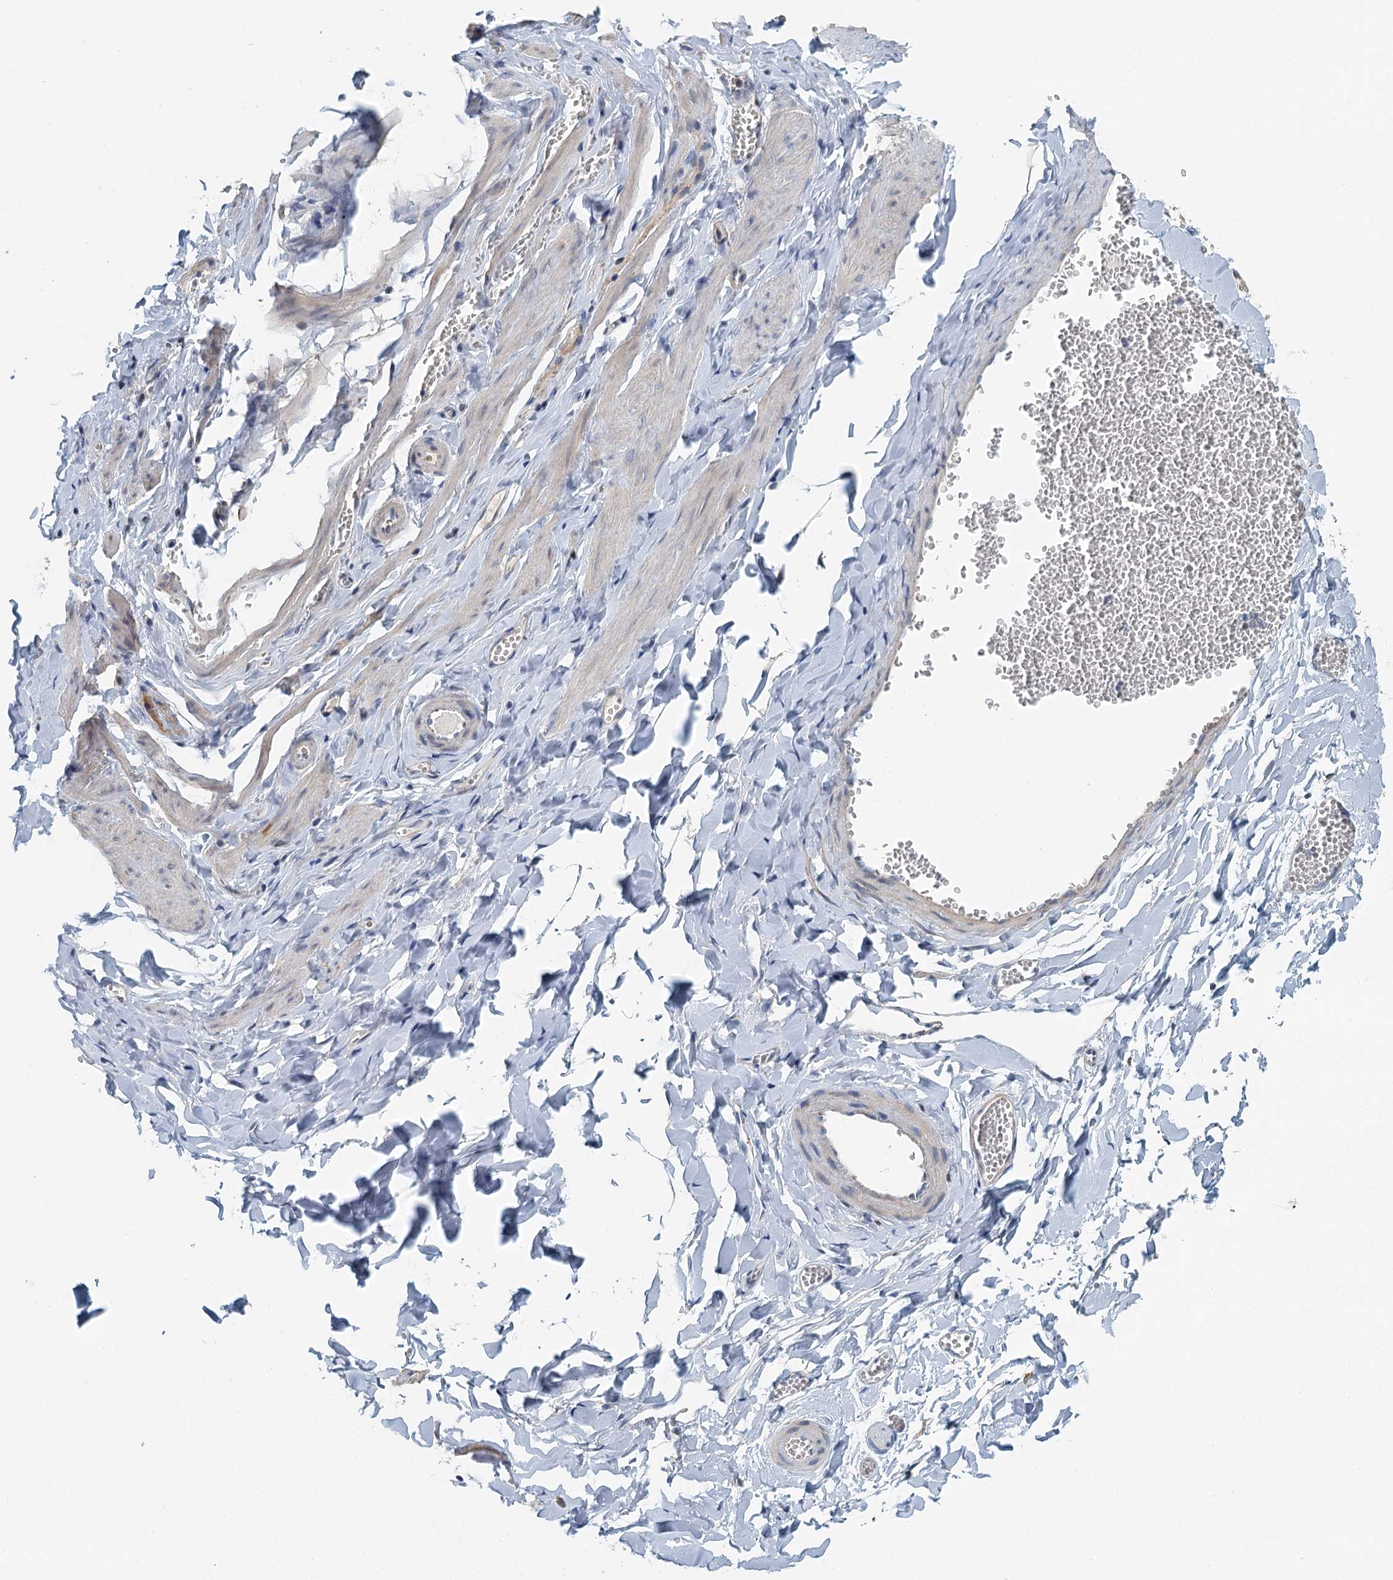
{"staining": {"intensity": "negative", "quantity": "none", "location": "none"}, "tissue": "adipose tissue", "cell_type": "Adipocytes", "image_type": "normal", "snomed": [{"axis": "morphology", "description": "Normal tissue, NOS"}, {"axis": "topography", "description": "Gallbladder"}, {"axis": "topography", "description": "Peripheral nerve tissue"}], "caption": "The image shows no staining of adipocytes in benign adipose tissue.", "gene": "ZNF527", "patient": {"sex": "male", "age": 38}}